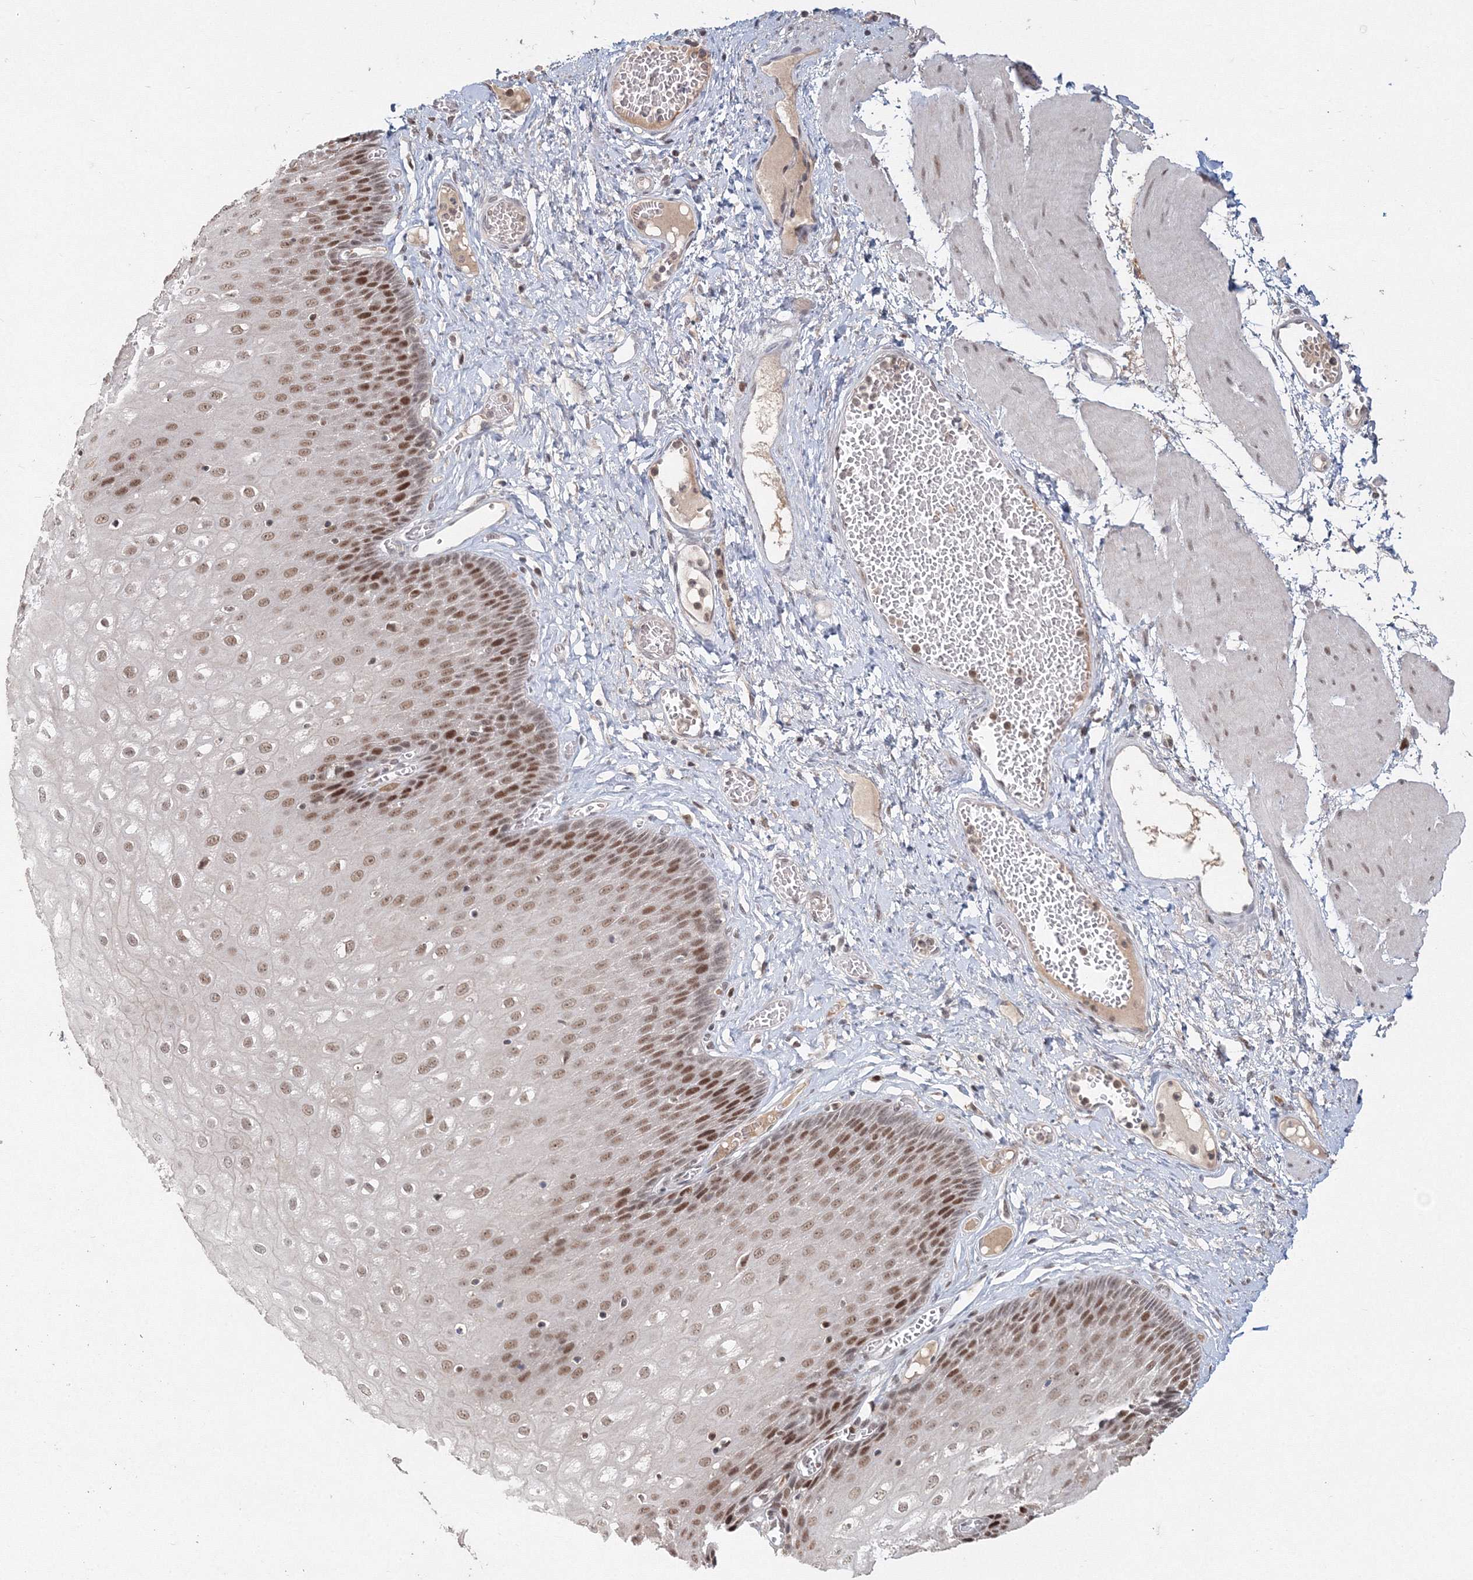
{"staining": {"intensity": "moderate", "quantity": ">75%", "location": "nuclear"}, "tissue": "esophagus", "cell_type": "Squamous epithelial cells", "image_type": "normal", "snomed": [{"axis": "morphology", "description": "Normal tissue, NOS"}, {"axis": "topography", "description": "Esophagus"}], "caption": "Protein analysis of unremarkable esophagus displays moderate nuclear positivity in about >75% of squamous epithelial cells. (DAB (3,3'-diaminobenzidine) IHC, brown staining for protein, blue staining for nuclei).", "gene": "IWS1", "patient": {"sex": "male", "age": 60}}